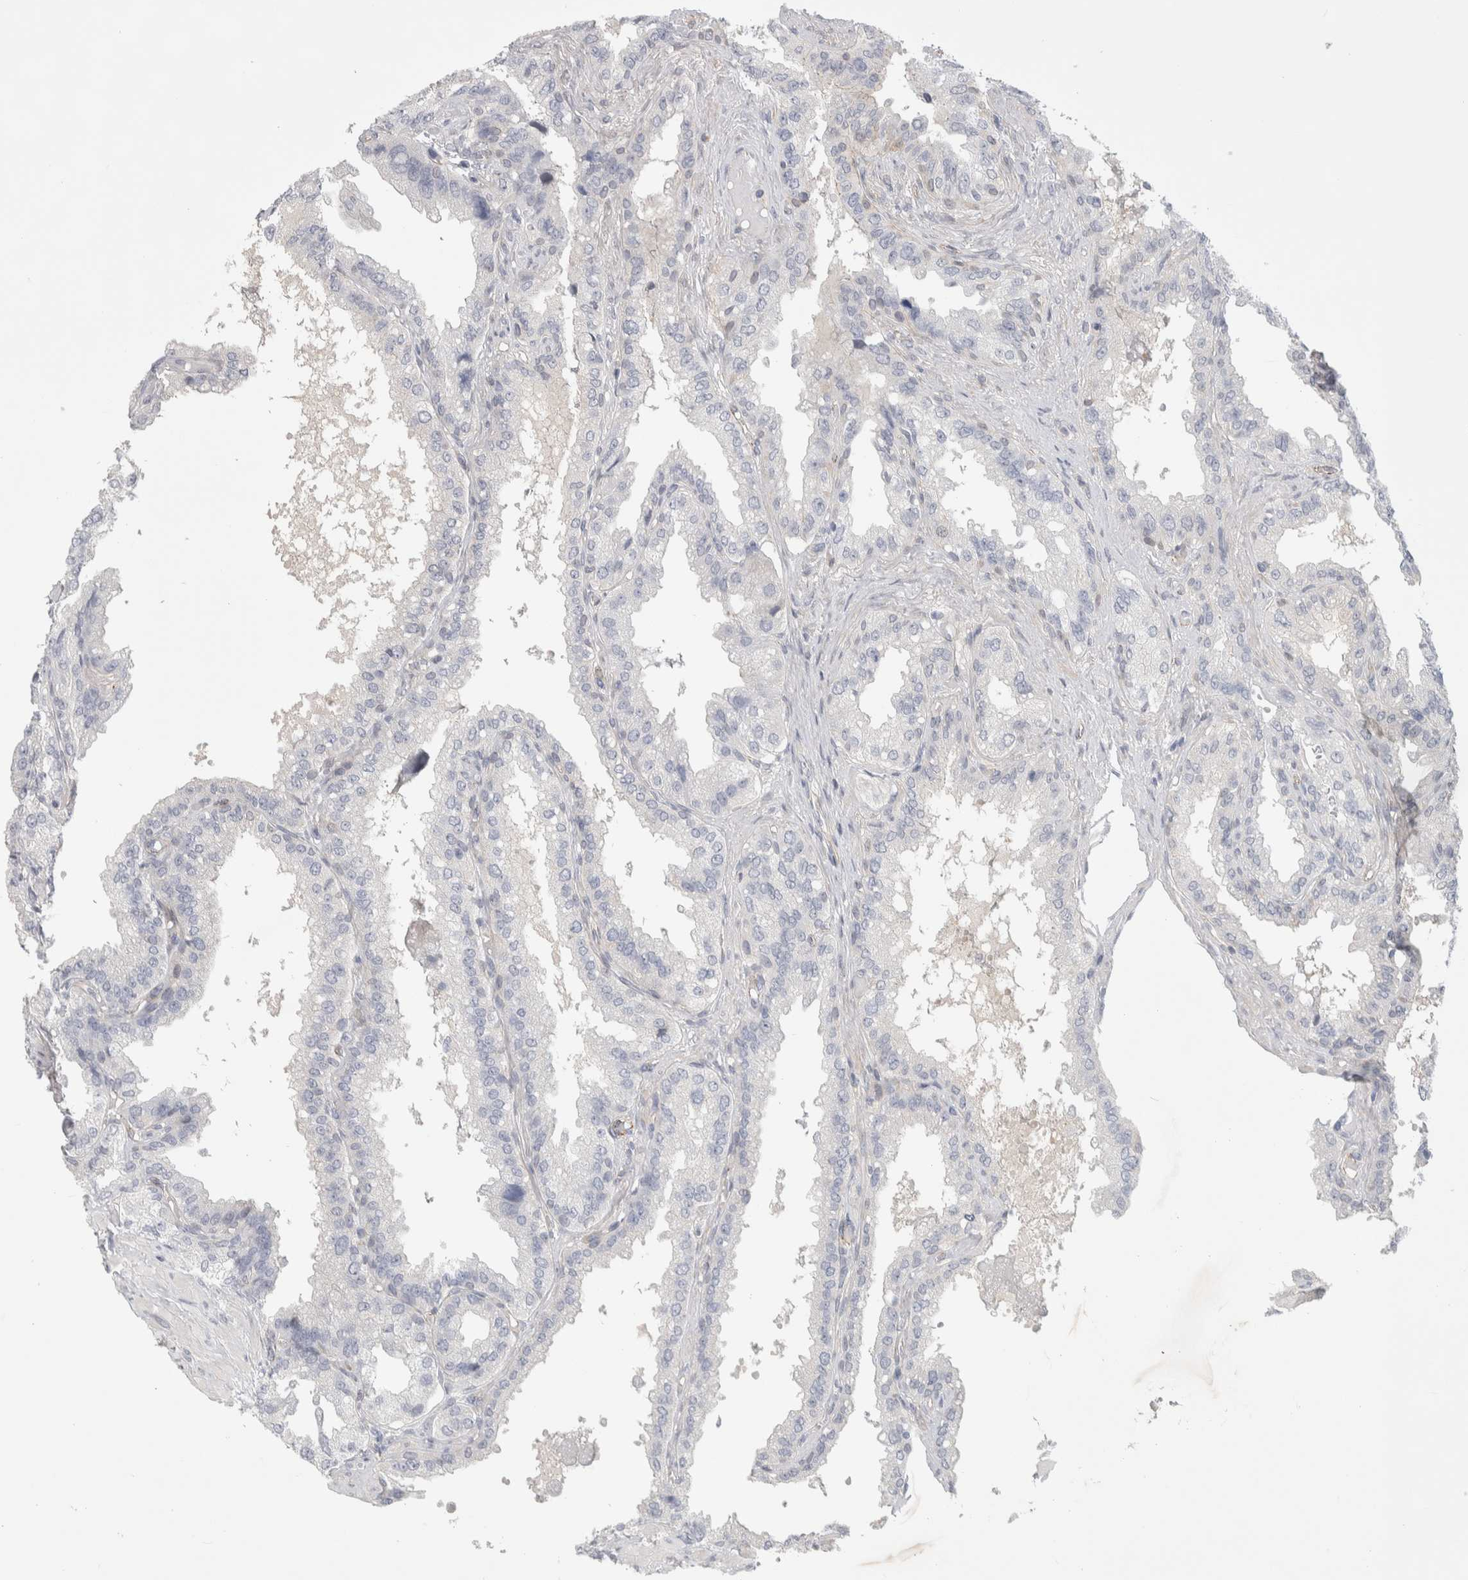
{"staining": {"intensity": "negative", "quantity": "none", "location": "none"}, "tissue": "seminal vesicle", "cell_type": "Glandular cells", "image_type": "normal", "snomed": [{"axis": "morphology", "description": "Normal tissue, NOS"}, {"axis": "topography", "description": "Seminal veicle"}], "caption": "High power microscopy photomicrograph of an immunohistochemistry image of normal seminal vesicle, revealing no significant staining in glandular cells. (DAB (3,3'-diaminobenzidine) immunohistochemistry visualized using brightfield microscopy, high magnification).", "gene": "ZNF862", "patient": {"sex": "male", "age": 68}}